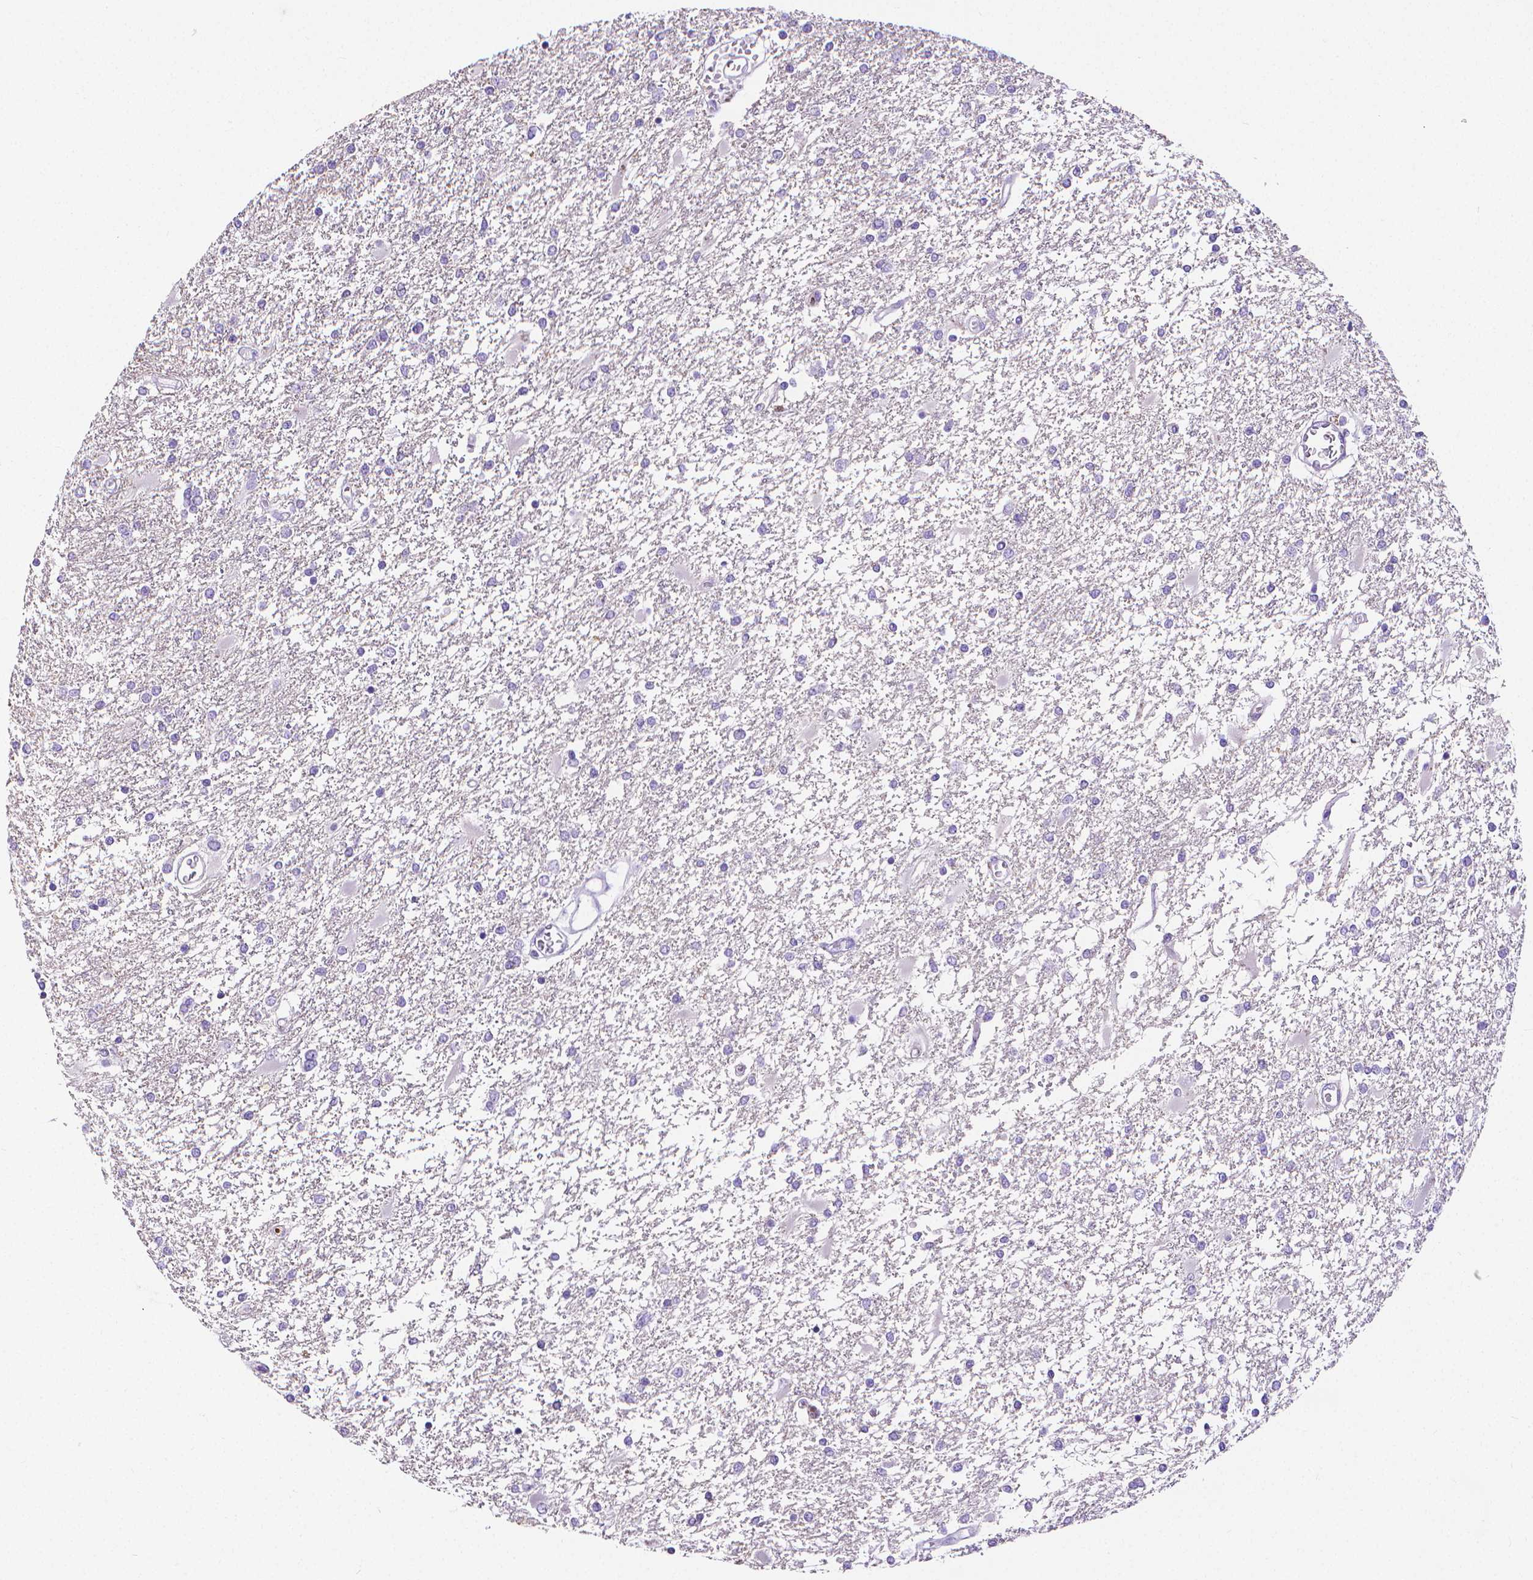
{"staining": {"intensity": "negative", "quantity": "none", "location": "none"}, "tissue": "glioma", "cell_type": "Tumor cells", "image_type": "cancer", "snomed": [{"axis": "morphology", "description": "Glioma, malignant, High grade"}, {"axis": "topography", "description": "Cerebral cortex"}], "caption": "Tumor cells are negative for brown protein staining in glioma.", "gene": "MMP9", "patient": {"sex": "male", "age": 79}}